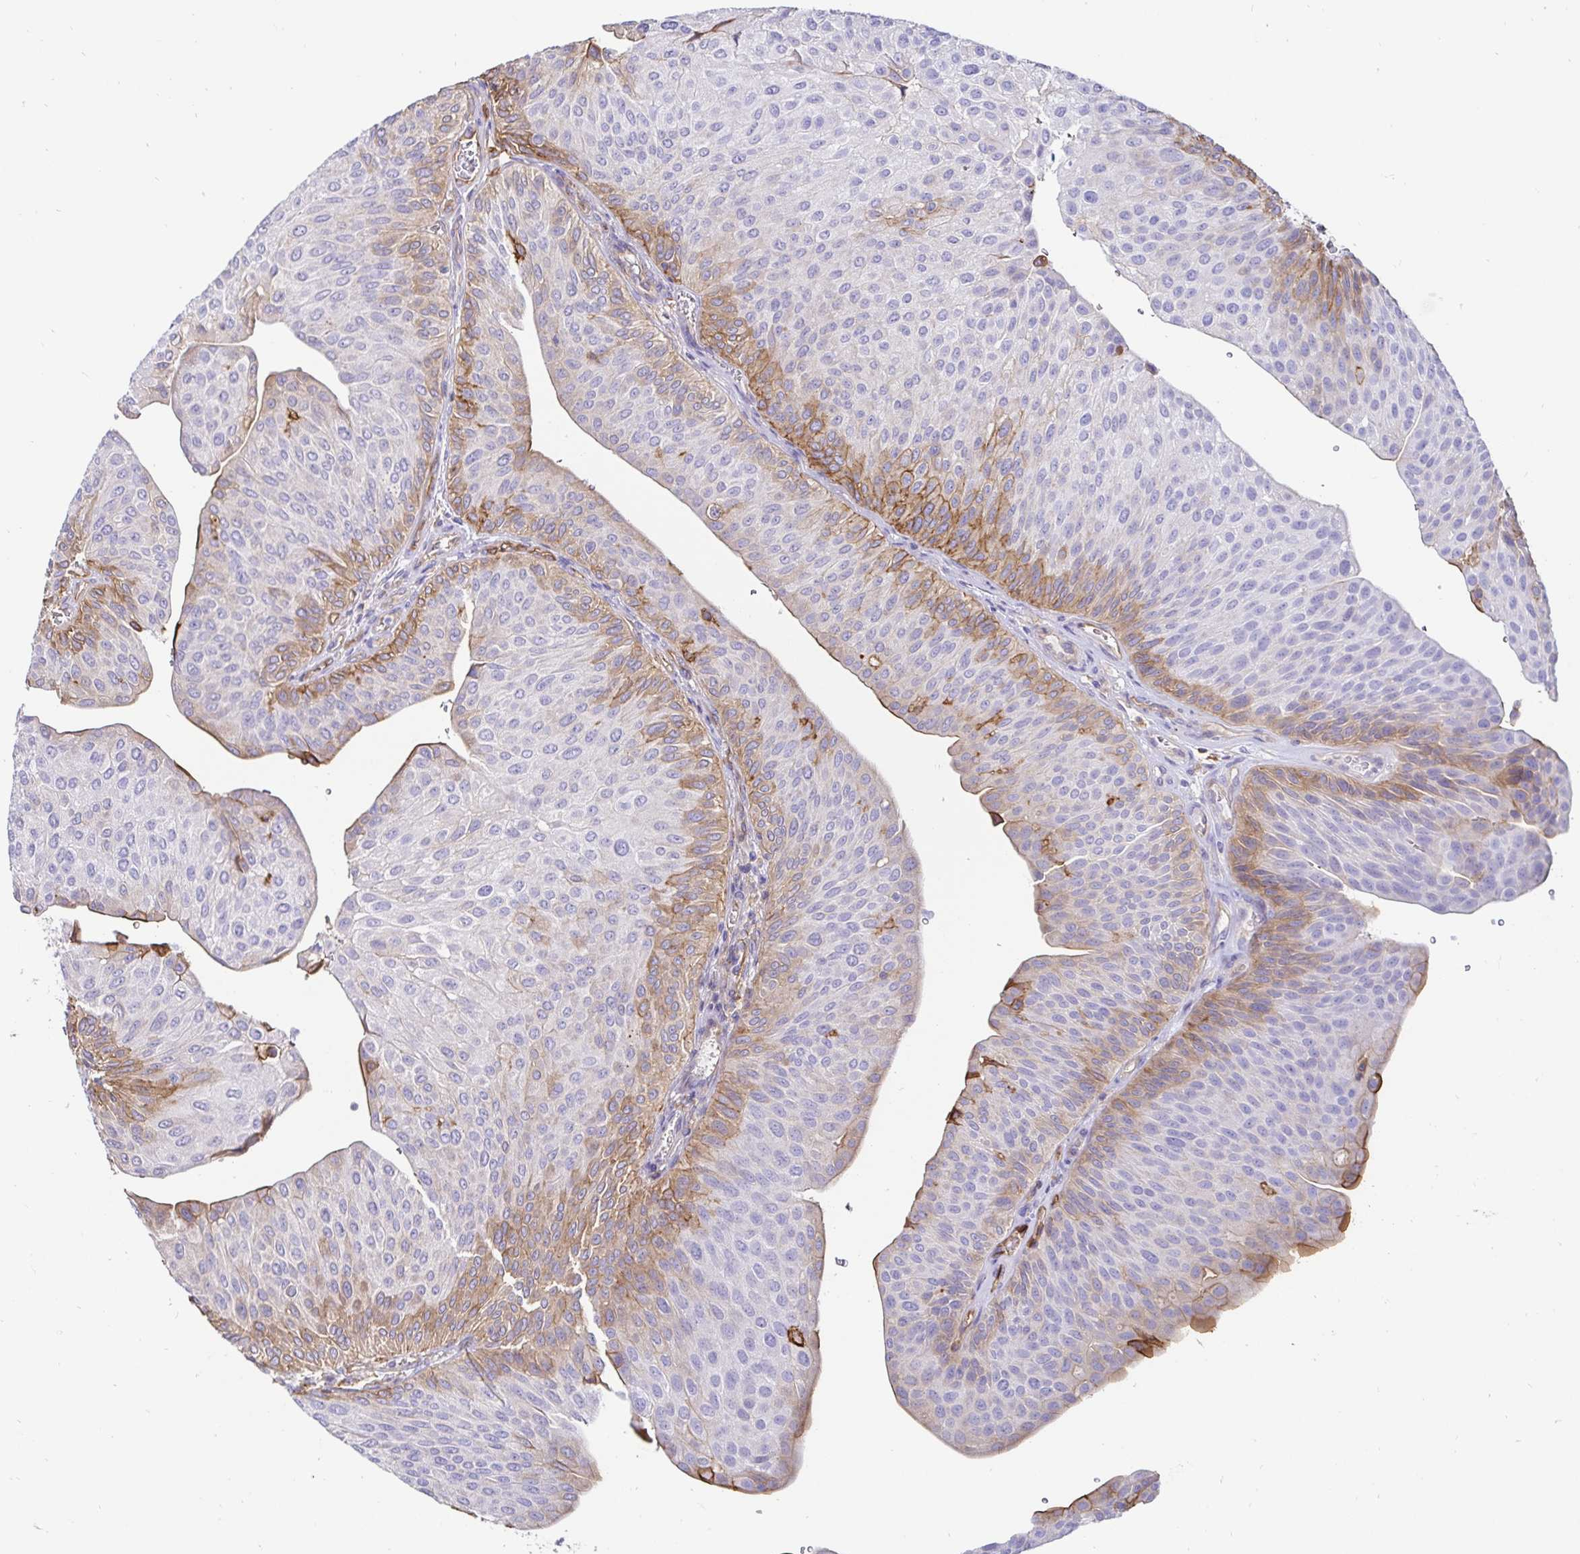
{"staining": {"intensity": "moderate", "quantity": "<25%", "location": "cytoplasmic/membranous"}, "tissue": "urothelial cancer", "cell_type": "Tumor cells", "image_type": "cancer", "snomed": [{"axis": "morphology", "description": "Urothelial carcinoma, NOS"}, {"axis": "topography", "description": "Urinary bladder"}], "caption": "Moderate cytoplasmic/membranous positivity for a protein is appreciated in approximately <25% of tumor cells of urothelial cancer using IHC.", "gene": "ANXA2", "patient": {"sex": "male", "age": 67}}